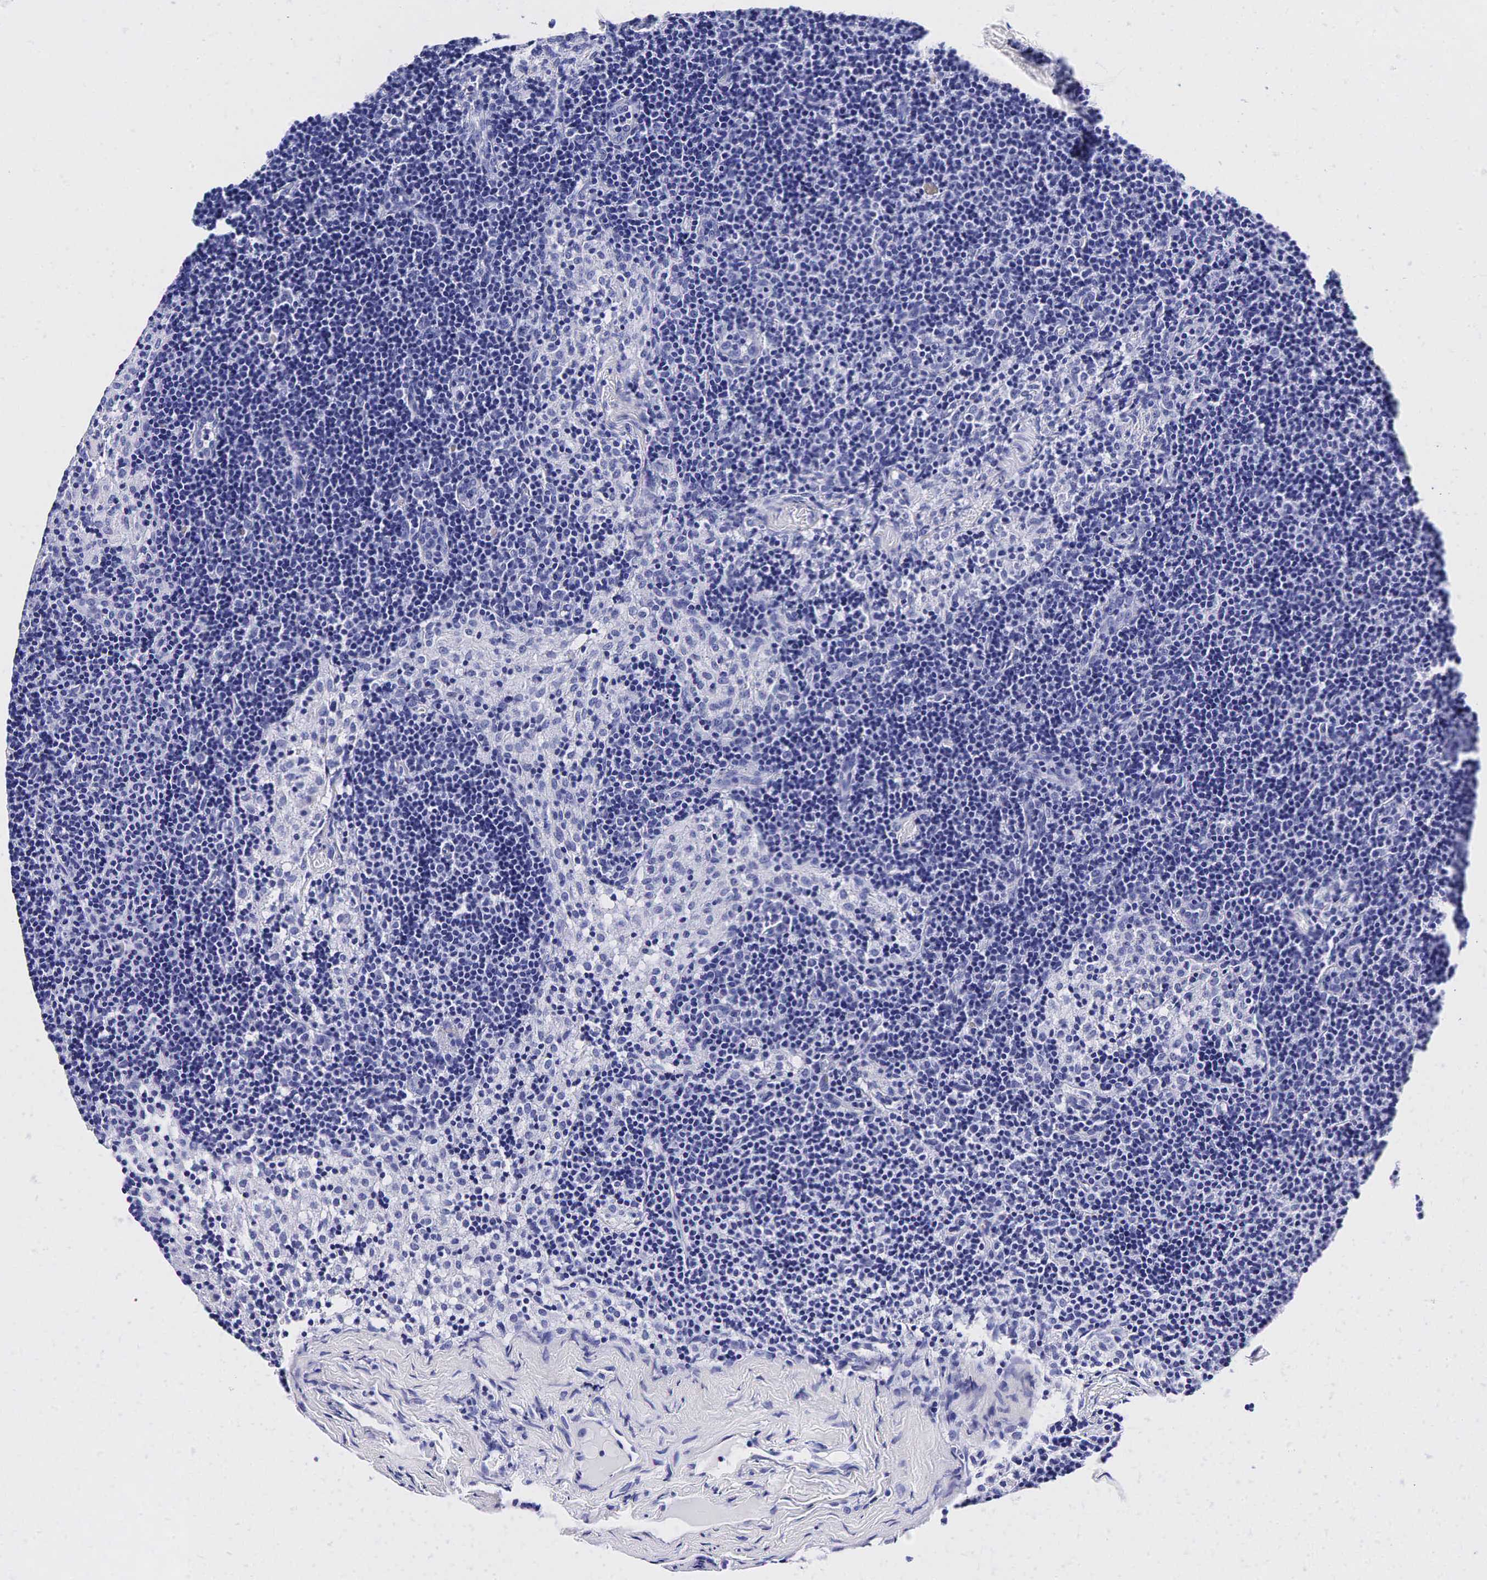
{"staining": {"intensity": "negative", "quantity": "none", "location": "none"}, "tissue": "lymph node", "cell_type": "Germinal center cells", "image_type": "normal", "snomed": [{"axis": "morphology", "description": "Normal tissue, NOS"}, {"axis": "topography", "description": "Lymph node"}], "caption": "A histopathology image of human lymph node is negative for staining in germinal center cells.", "gene": "KLK3", "patient": {"sex": "female", "age": 35}}